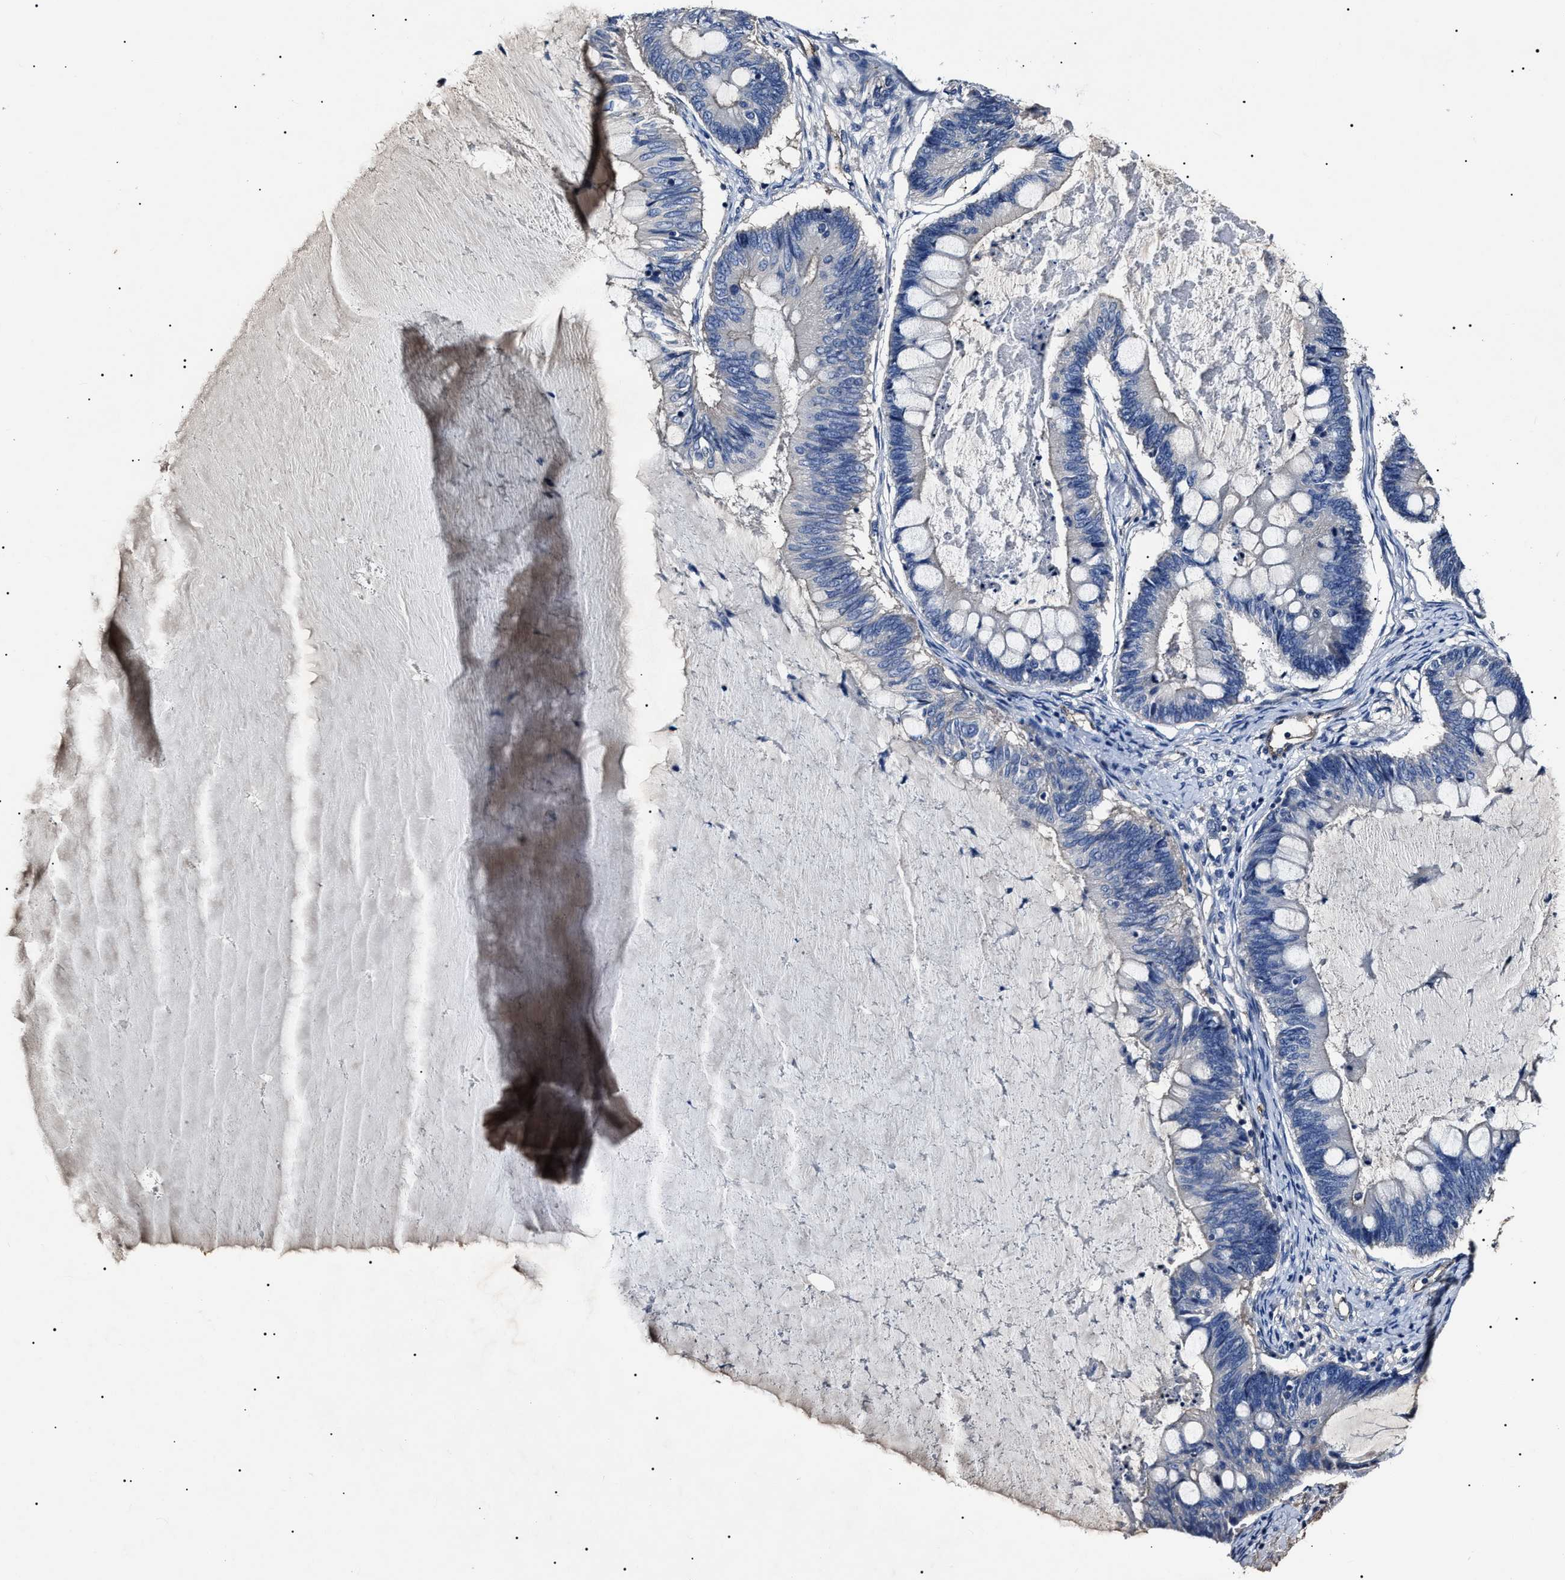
{"staining": {"intensity": "negative", "quantity": "none", "location": "none"}, "tissue": "ovarian cancer", "cell_type": "Tumor cells", "image_type": "cancer", "snomed": [{"axis": "morphology", "description": "Cystadenocarcinoma, mucinous, NOS"}, {"axis": "topography", "description": "Ovary"}], "caption": "IHC of ovarian cancer shows no positivity in tumor cells.", "gene": "KLHL42", "patient": {"sex": "female", "age": 61}}